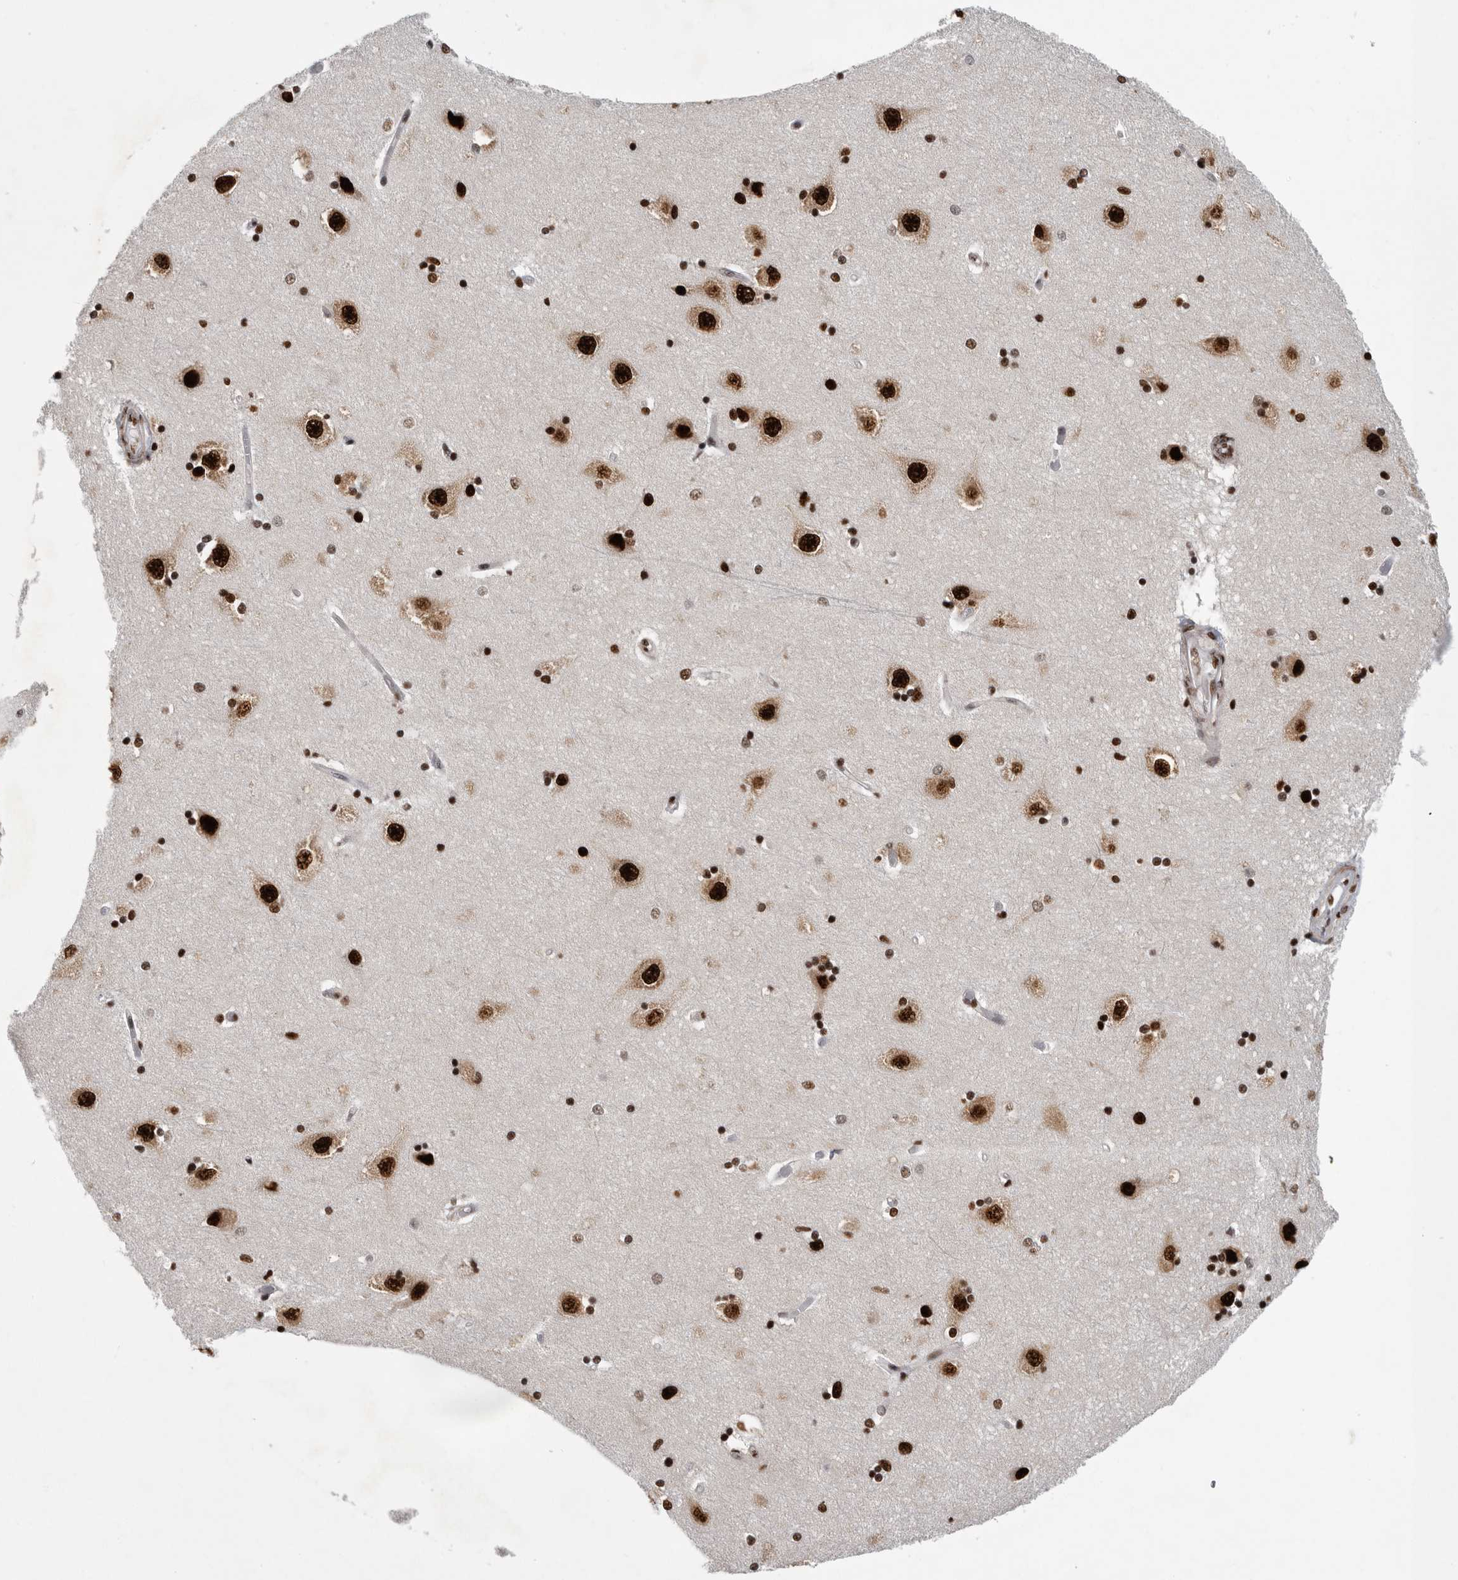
{"staining": {"intensity": "strong", "quantity": ">75%", "location": "nuclear"}, "tissue": "hippocampus", "cell_type": "Glial cells", "image_type": "normal", "snomed": [{"axis": "morphology", "description": "Normal tissue, NOS"}, {"axis": "topography", "description": "Hippocampus"}], "caption": "Immunohistochemistry (IHC) micrograph of normal hippocampus stained for a protein (brown), which displays high levels of strong nuclear expression in about >75% of glial cells.", "gene": "BCLAF1", "patient": {"sex": "male", "age": 45}}